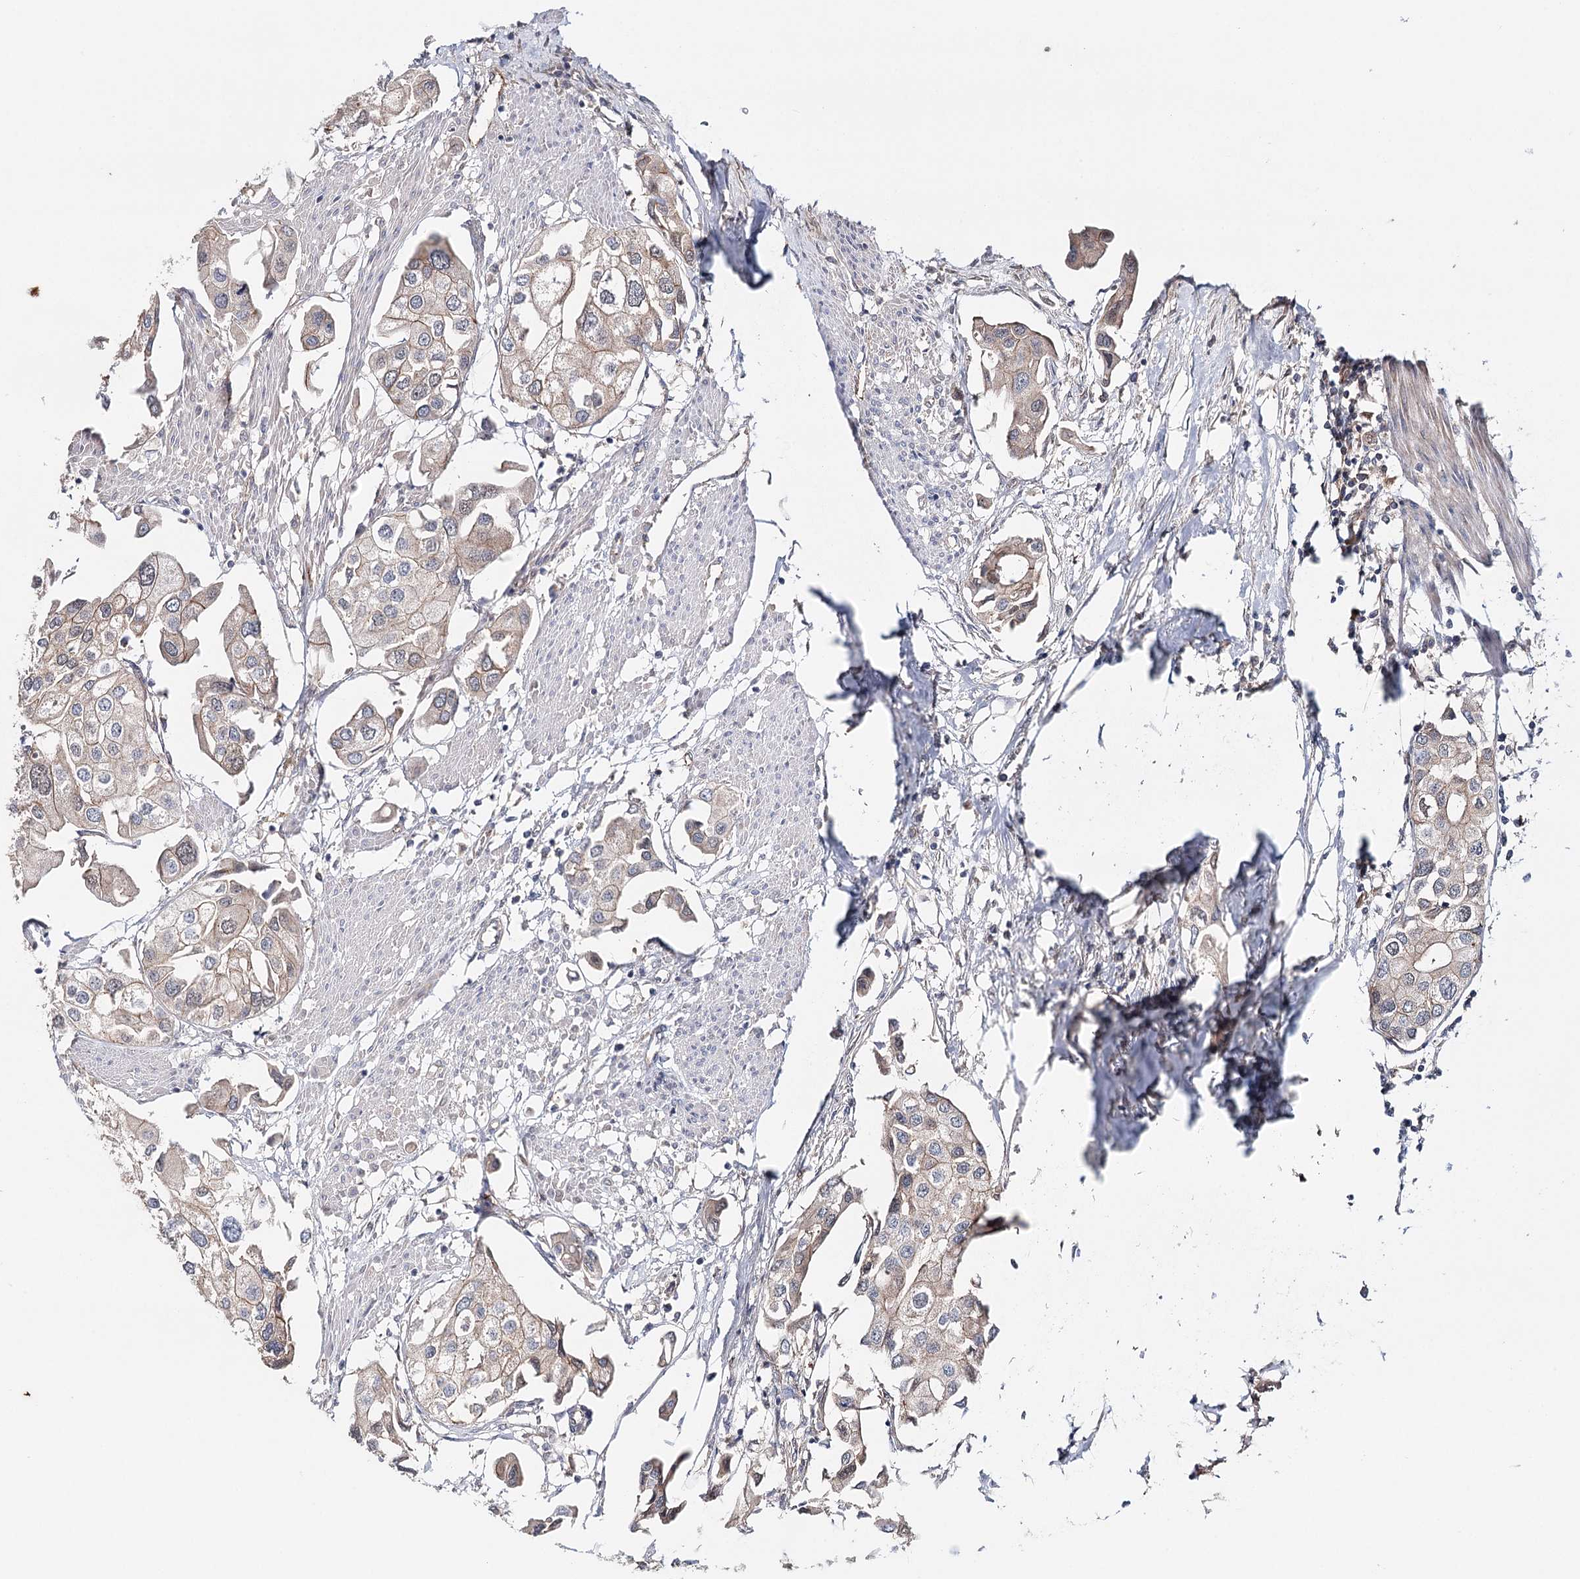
{"staining": {"intensity": "weak", "quantity": "<25%", "location": "cytoplasmic/membranous,nuclear"}, "tissue": "urothelial cancer", "cell_type": "Tumor cells", "image_type": "cancer", "snomed": [{"axis": "morphology", "description": "Urothelial carcinoma, High grade"}, {"axis": "topography", "description": "Urinary bladder"}], "caption": "DAB immunohistochemical staining of urothelial cancer shows no significant expression in tumor cells.", "gene": "PKP4", "patient": {"sex": "male", "age": 64}}